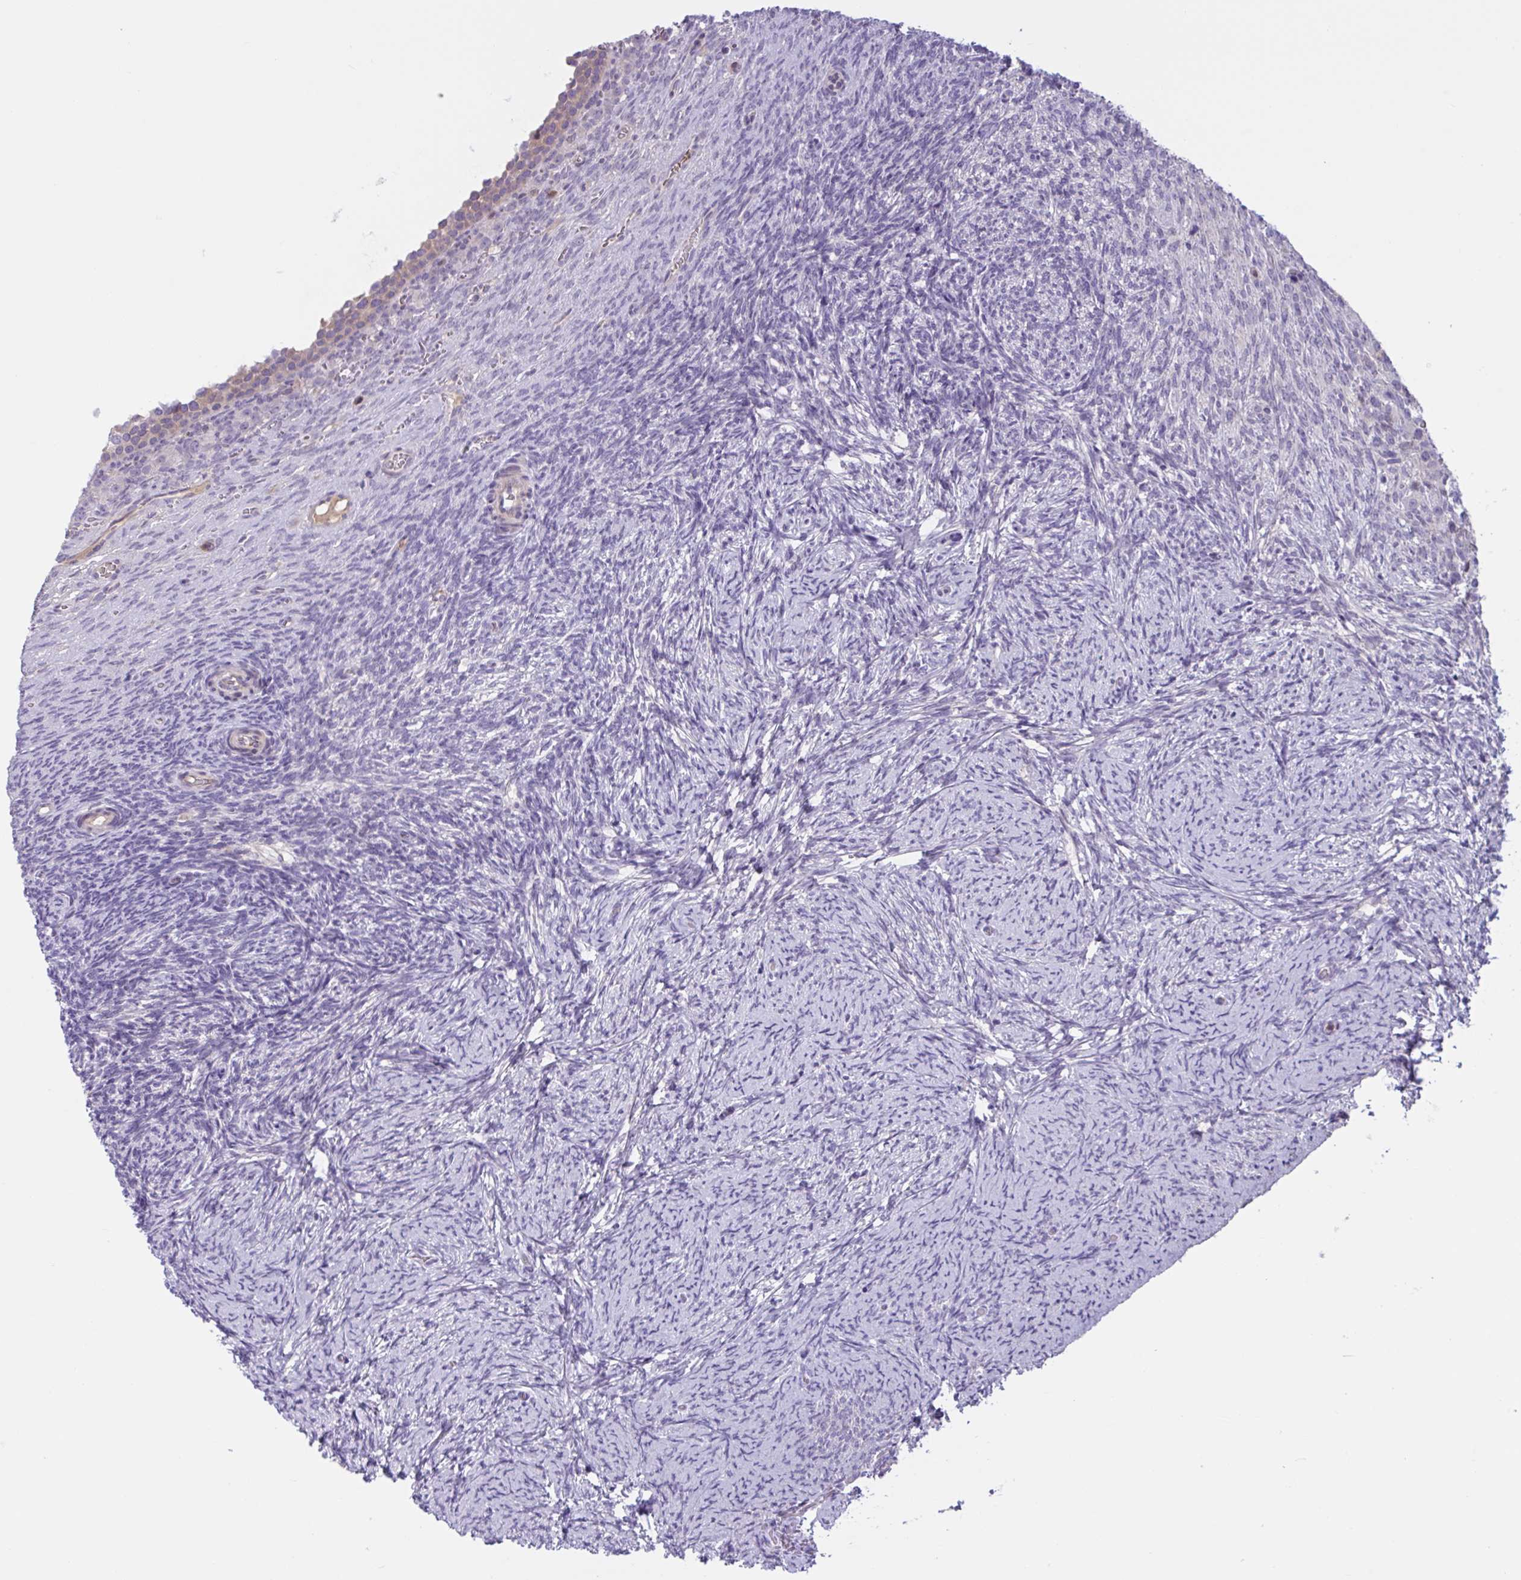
{"staining": {"intensity": "negative", "quantity": "none", "location": "none"}, "tissue": "ovary", "cell_type": "Follicle cells", "image_type": "normal", "snomed": [{"axis": "morphology", "description": "Normal tissue, NOS"}, {"axis": "topography", "description": "Ovary"}], "caption": "Photomicrograph shows no protein staining in follicle cells of benign ovary. (Brightfield microscopy of DAB (3,3'-diaminobenzidine) immunohistochemistry (IHC) at high magnification).", "gene": "WNT9B", "patient": {"sex": "female", "age": 34}}